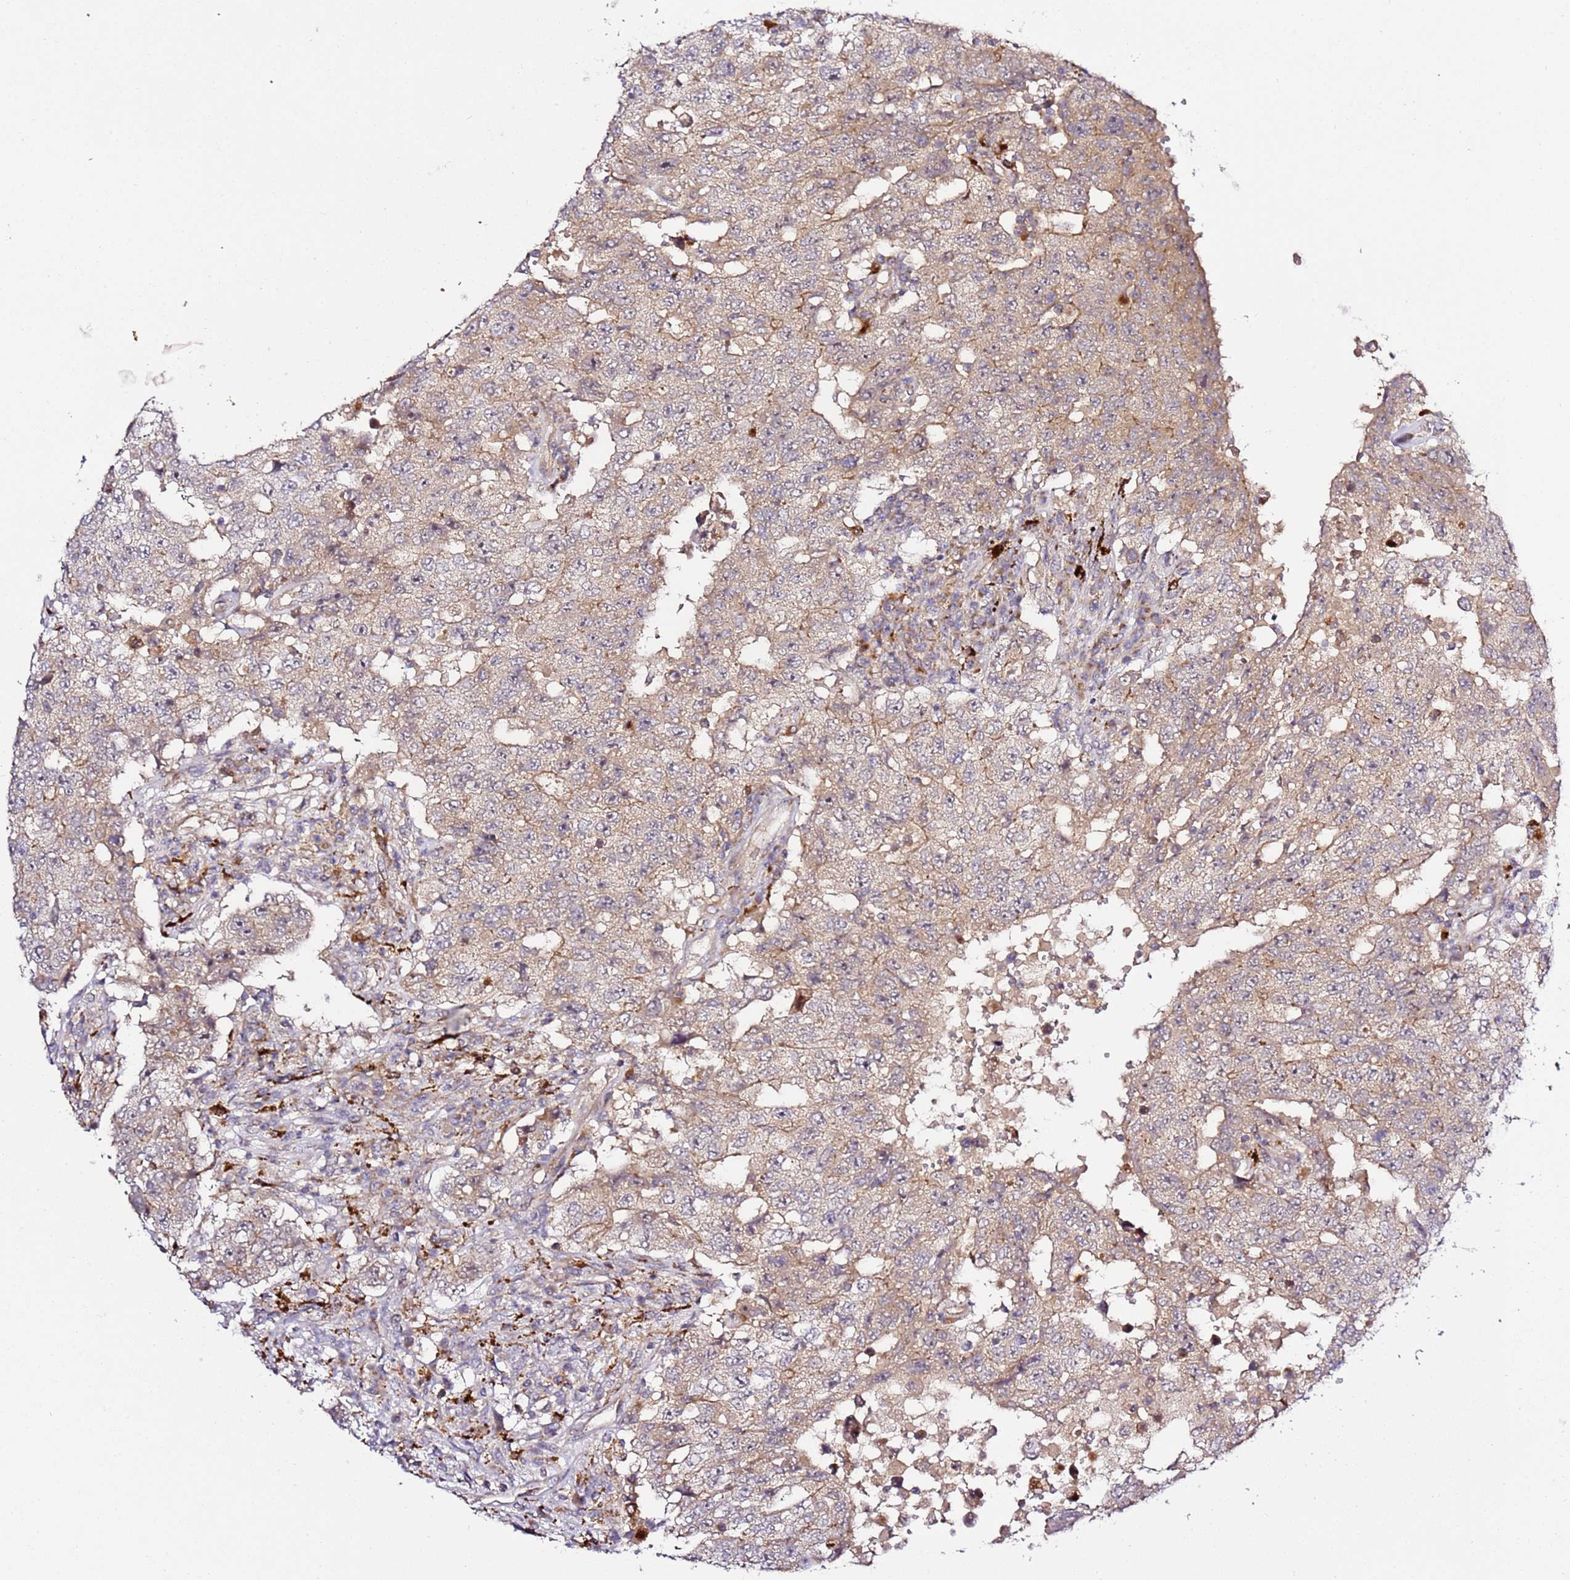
{"staining": {"intensity": "moderate", "quantity": ">75%", "location": "cytoplasmic/membranous"}, "tissue": "testis cancer", "cell_type": "Tumor cells", "image_type": "cancer", "snomed": [{"axis": "morphology", "description": "Carcinoma, Embryonal, NOS"}, {"axis": "topography", "description": "Testis"}], "caption": "Moderate cytoplasmic/membranous positivity for a protein is present in about >75% of tumor cells of embryonal carcinoma (testis) using IHC.", "gene": "PVRIG", "patient": {"sex": "male", "age": 26}}